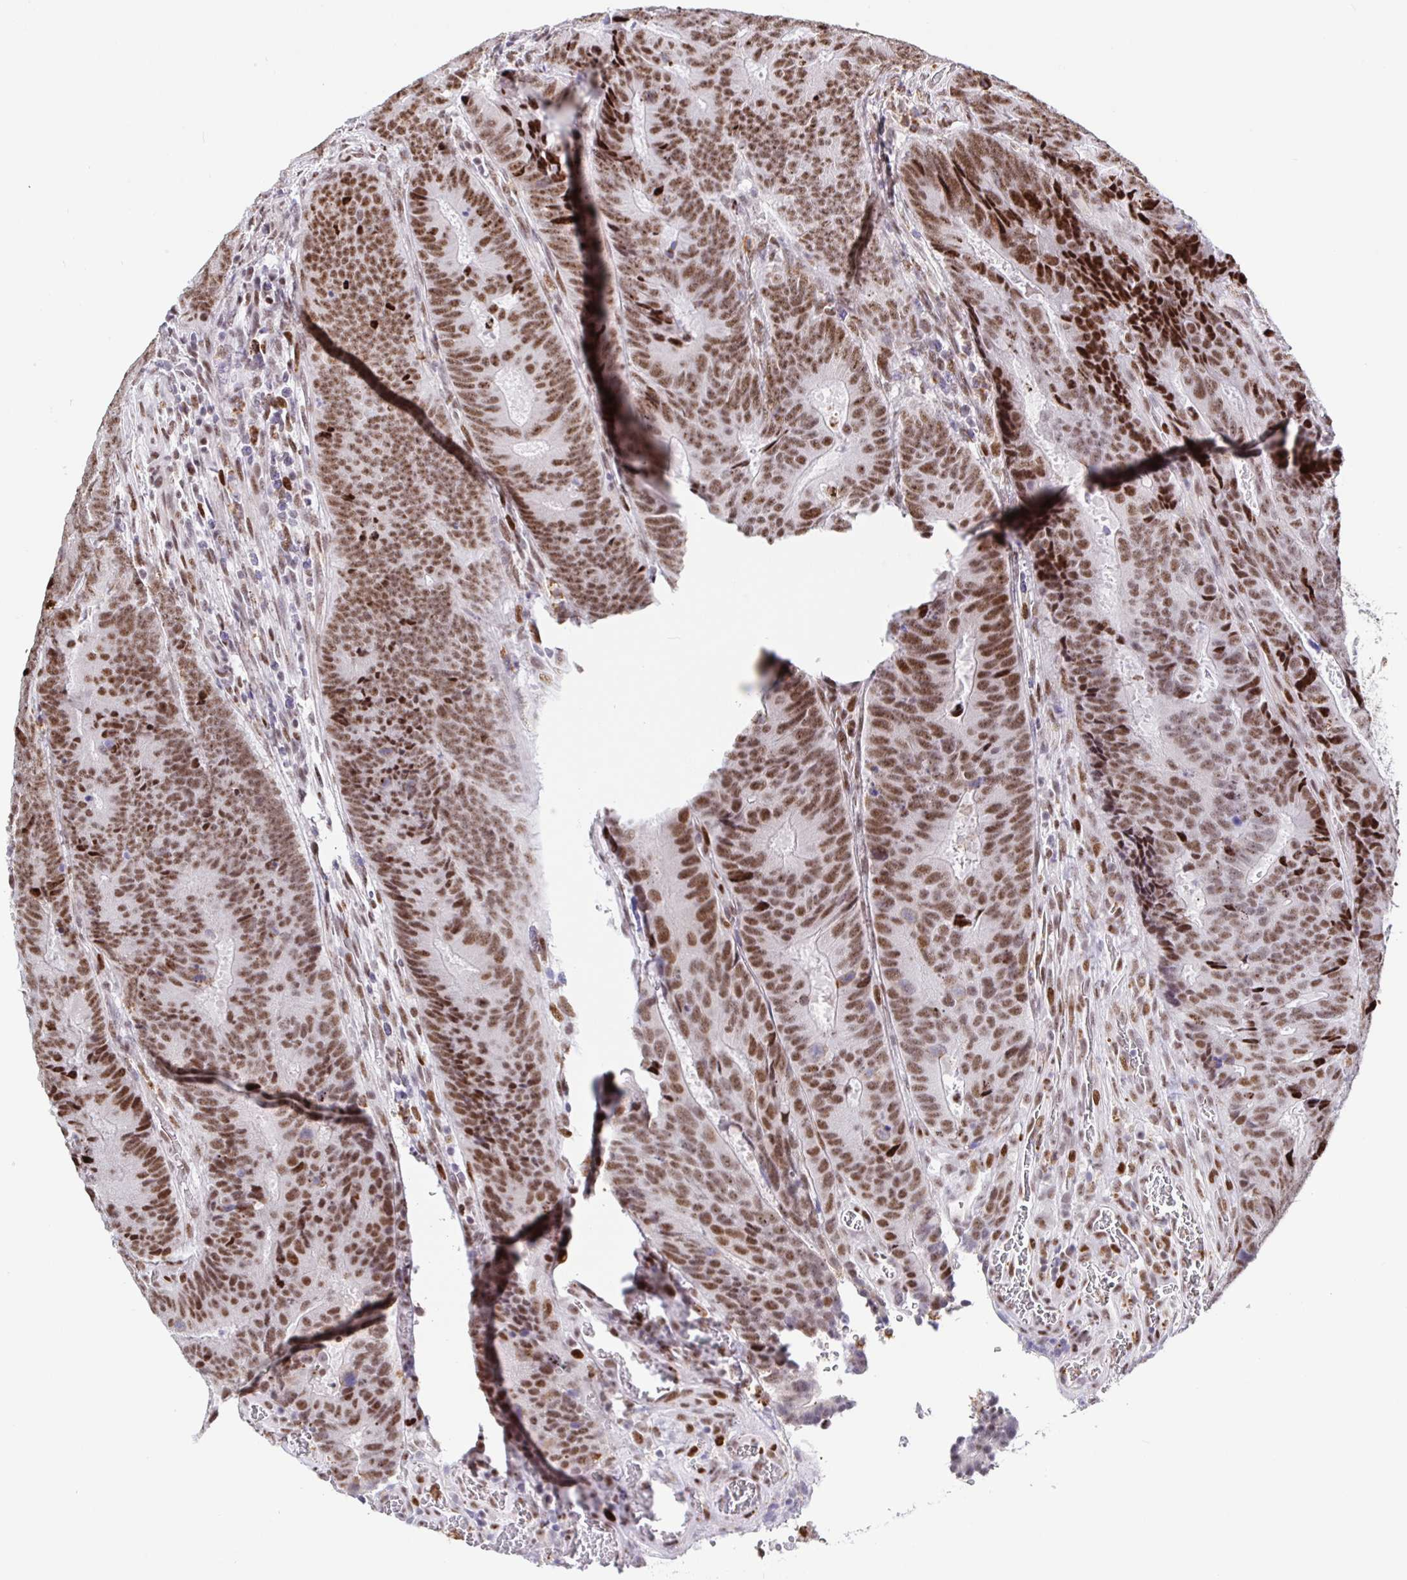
{"staining": {"intensity": "moderate", "quantity": ">75%", "location": "nuclear"}, "tissue": "colorectal cancer", "cell_type": "Tumor cells", "image_type": "cancer", "snomed": [{"axis": "morphology", "description": "Adenocarcinoma, NOS"}, {"axis": "topography", "description": "Colon"}], "caption": "A brown stain shows moderate nuclear positivity of a protein in human colorectal cancer (adenocarcinoma) tumor cells.", "gene": "SETD5", "patient": {"sex": "female", "age": 48}}